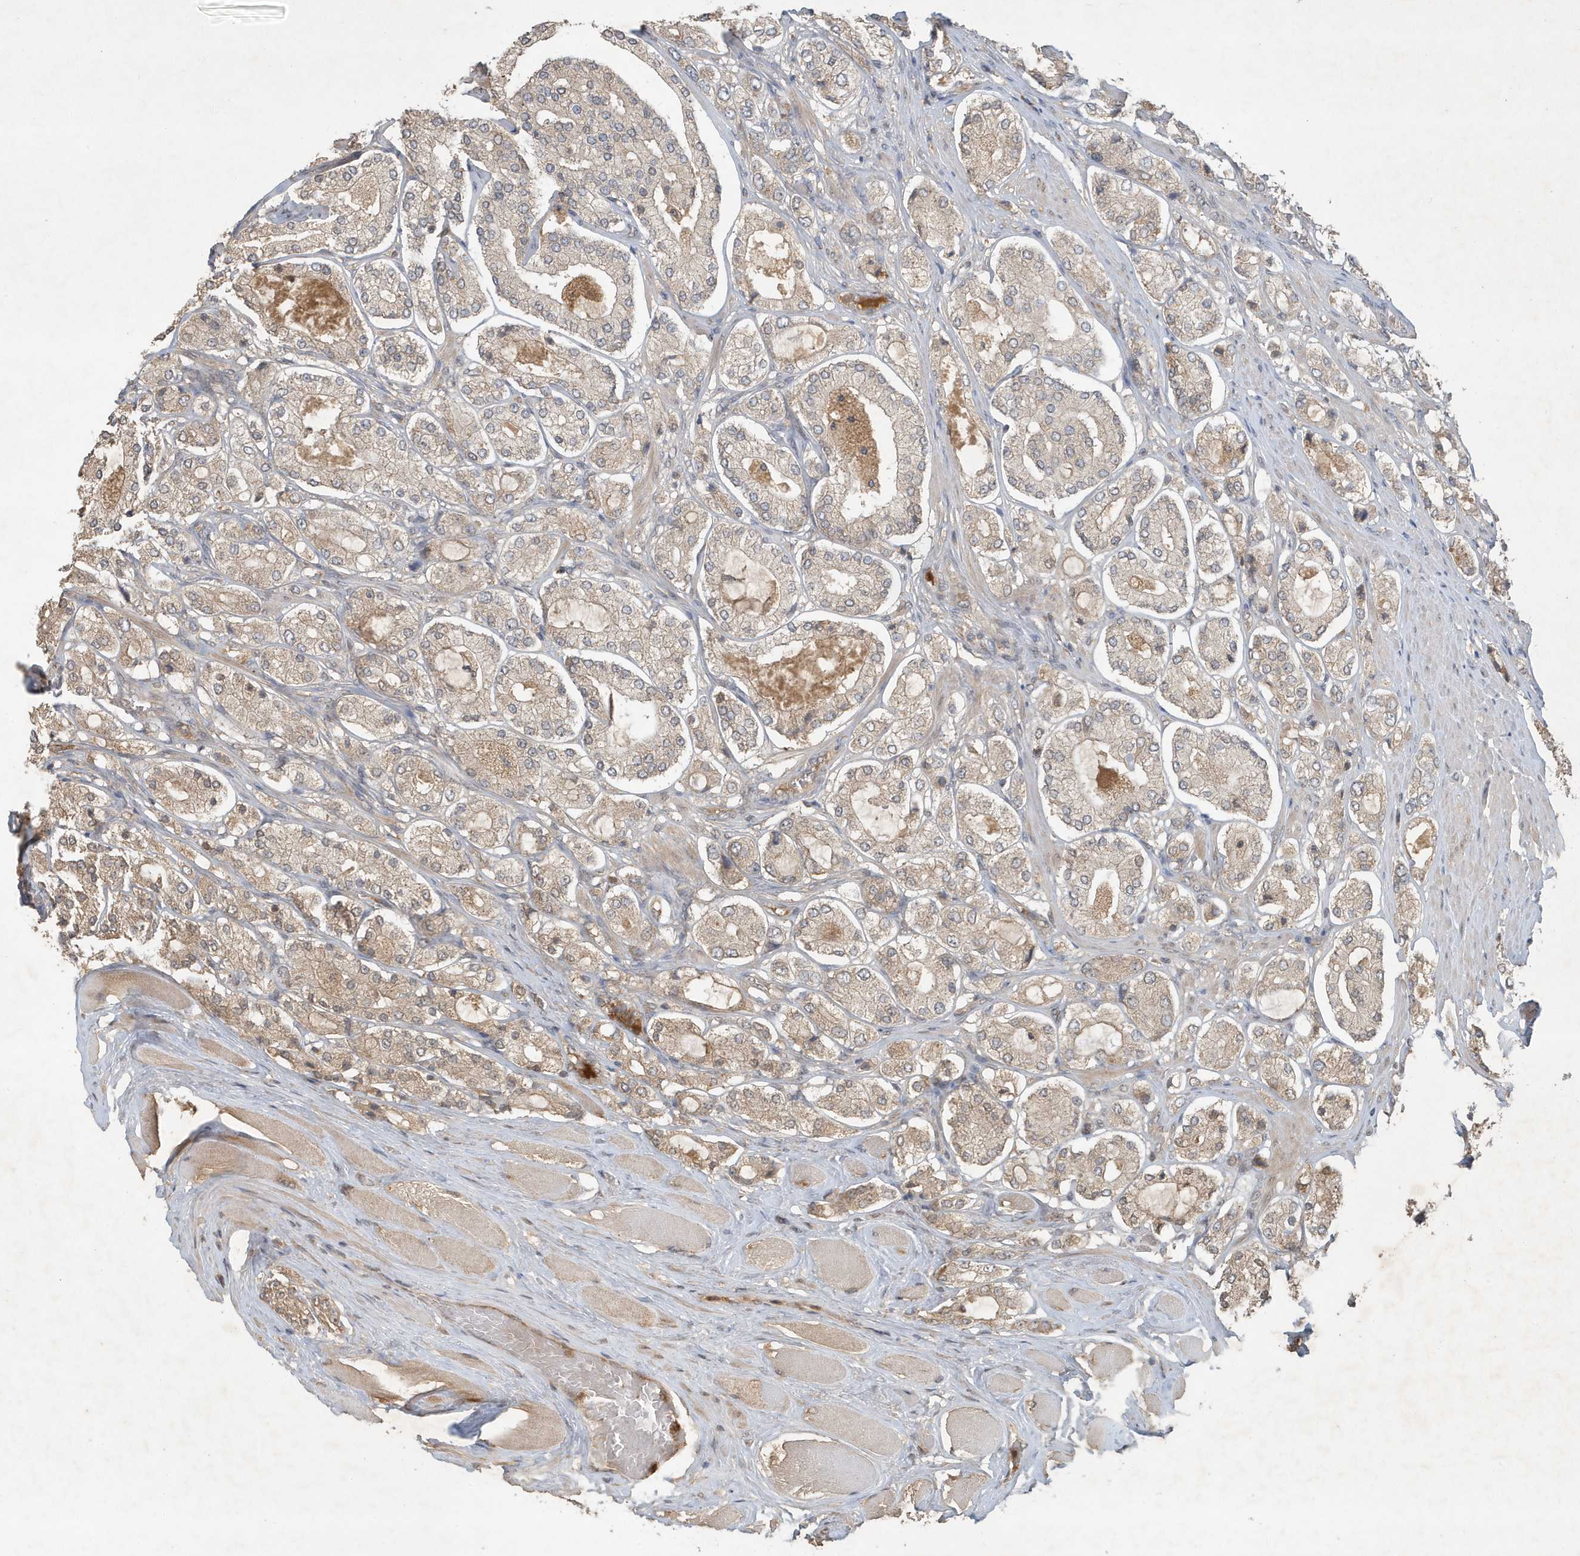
{"staining": {"intensity": "weak", "quantity": "25%-75%", "location": "cytoplasmic/membranous"}, "tissue": "prostate cancer", "cell_type": "Tumor cells", "image_type": "cancer", "snomed": [{"axis": "morphology", "description": "Adenocarcinoma, High grade"}, {"axis": "topography", "description": "Prostate"}], "caption": "Immunohistochemistry (IHC) photomicrograph of neoplastic tissue: human adenocarcinoma (high-grade) (prostate) stained using immunohistochemistry reveals low levels of weak protein expression localized specifically in the cytoplasmic/membranous of tumor cells, appearing as a cytoplasmic/membranous brown color.", "gene": "ABCB9", "patient": {"sex": "male", "age": 65}}